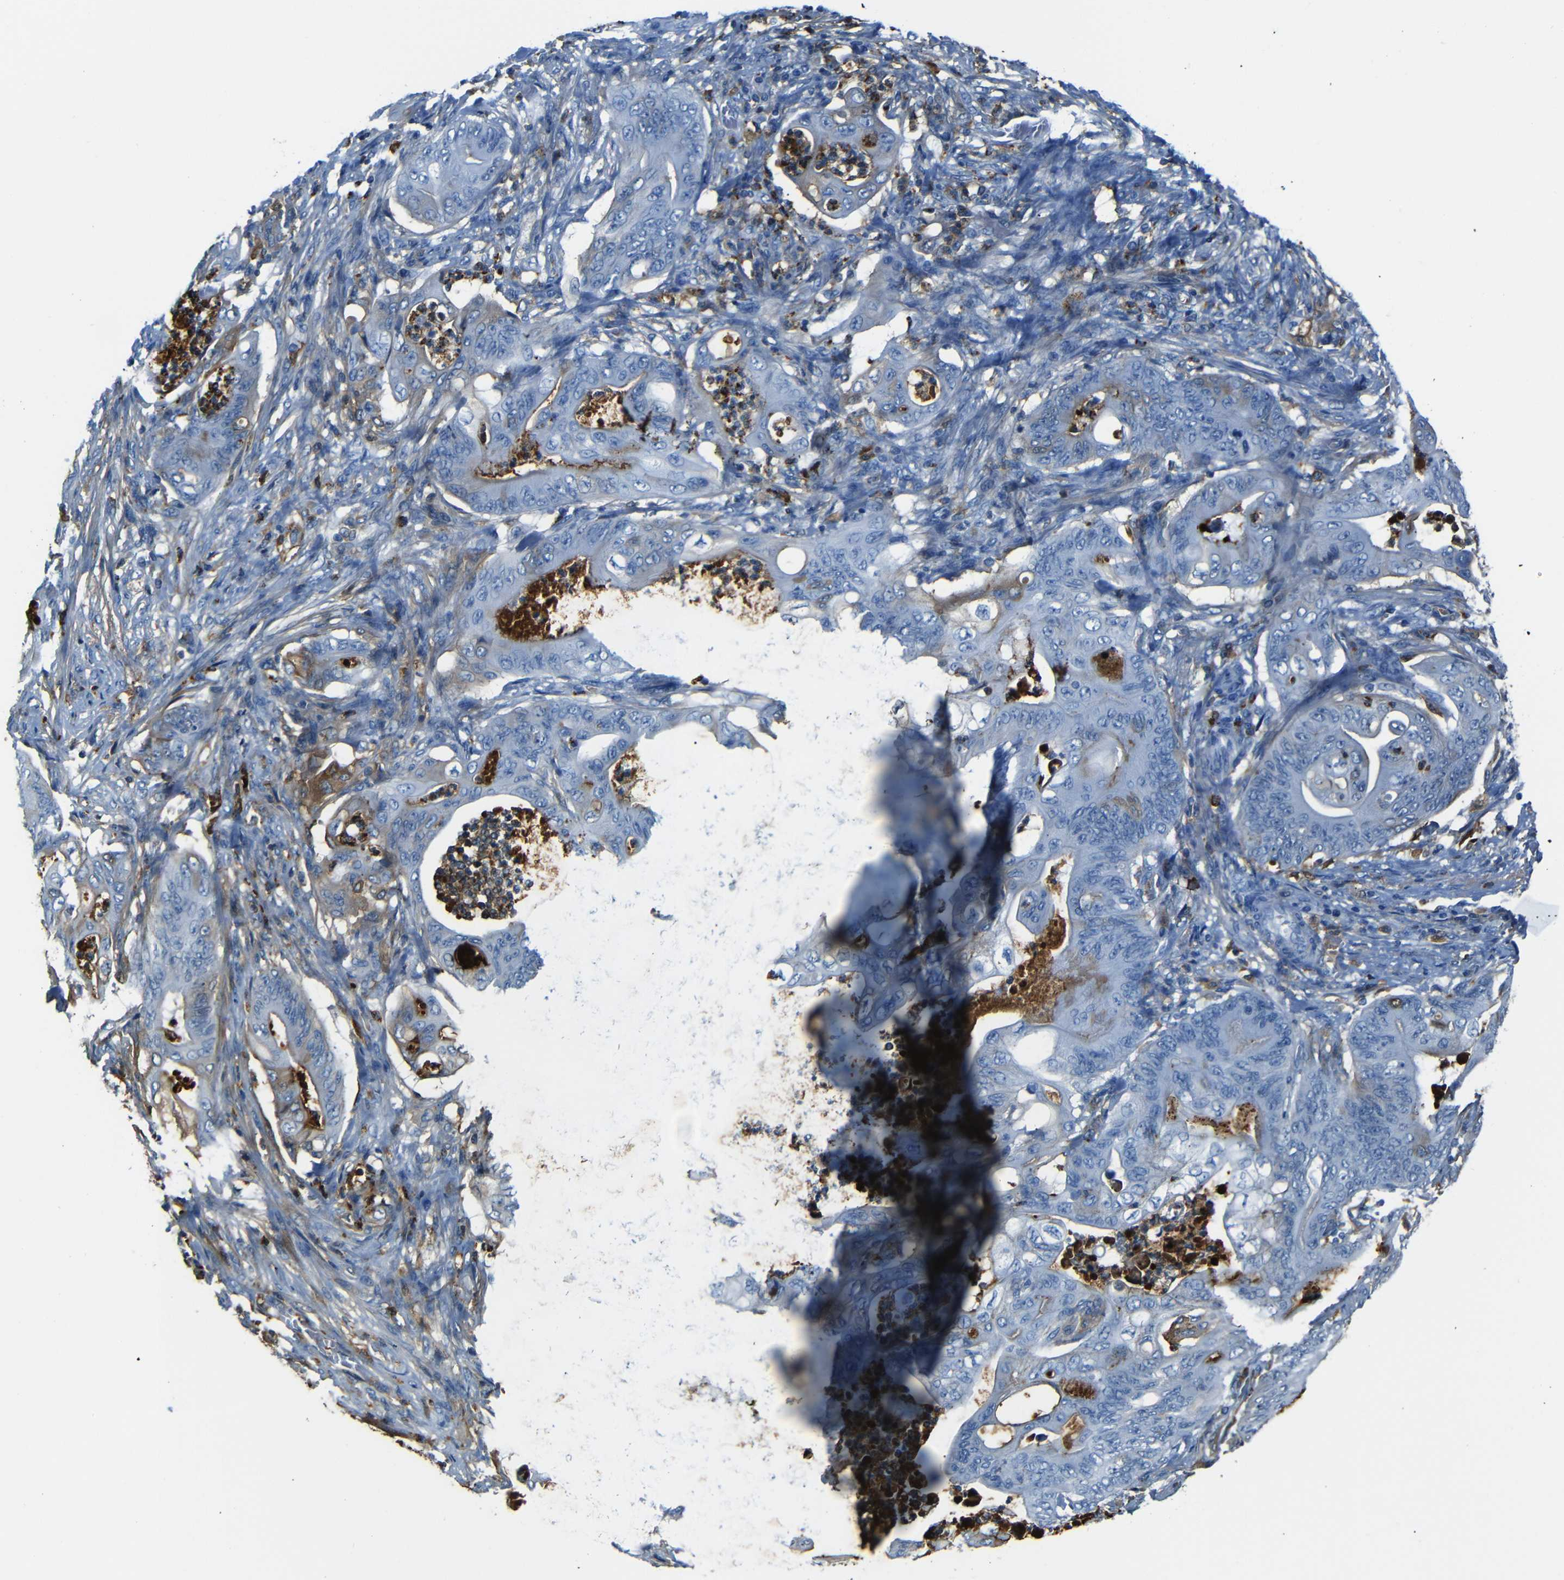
{"staining": {"intensity": "negative", "quantity": "none", "location": "none"}, "tissue": "stomach cancer", "cell_type": "Tumor cells", "image_type": "cancer", "snomed": [{"axis": "morphology", "description": "Adenocarcinoma, NOS"}, {"axis": "topography", "description": "Stomach"}], "caption": "High magnification brightfield microscopy of stomach adenocarcinoma stained with DAB (3,3'-diaminobenzidine) (brown) and counterstained with hematoxylin (blue): tumor cells show no significant staining. The staining is performed using DAB brown chromogen with nuclei counter-stained in using hematoxylin.", "gene": "SERPINA1", "patient": {"sex": "female", "age": 73}}